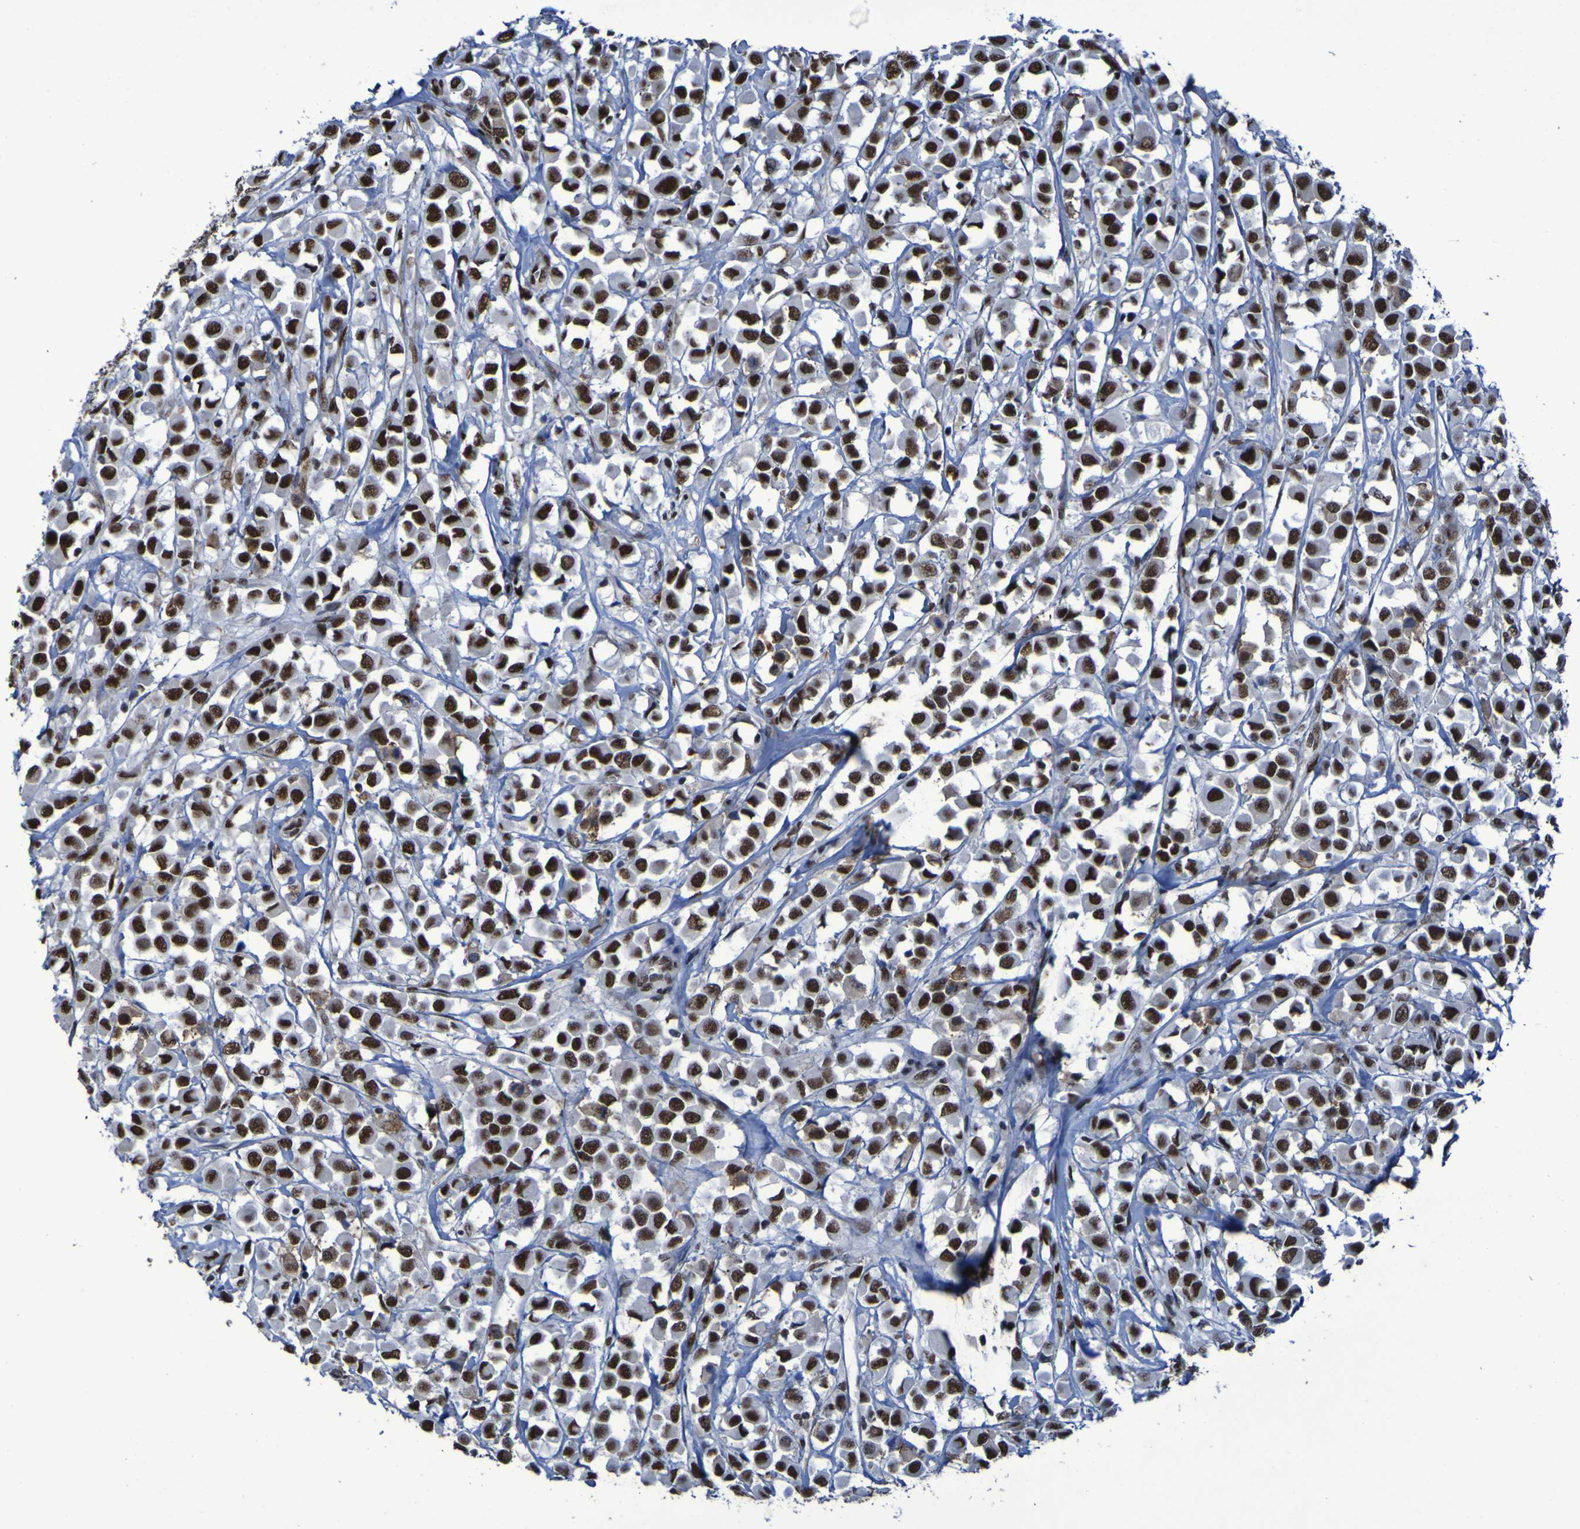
{"staining": {"intensity": "strong", "quantity": ">75%", "location": "nuclear"}, "tissue": "breast cancer", "cell_type": "Tumor cells", "image_type": "cancer", "snomed": [{"axis": "morphology", "description": "Duct carcinoma"}, {"axis": "topography", "description": "Breast"}], "caption": "Protein expression analysis of human invasive ductal carcinoma (breast) reveals strong nuclear expression in approximately >75% of tumor cells. The staining was performed using DAB, with brown indicating positive protein expression. Nuclei are stained blue with hematoxylin.", "gene": "HNRNPR", "patient": {"sex": "female", "age": 61}}